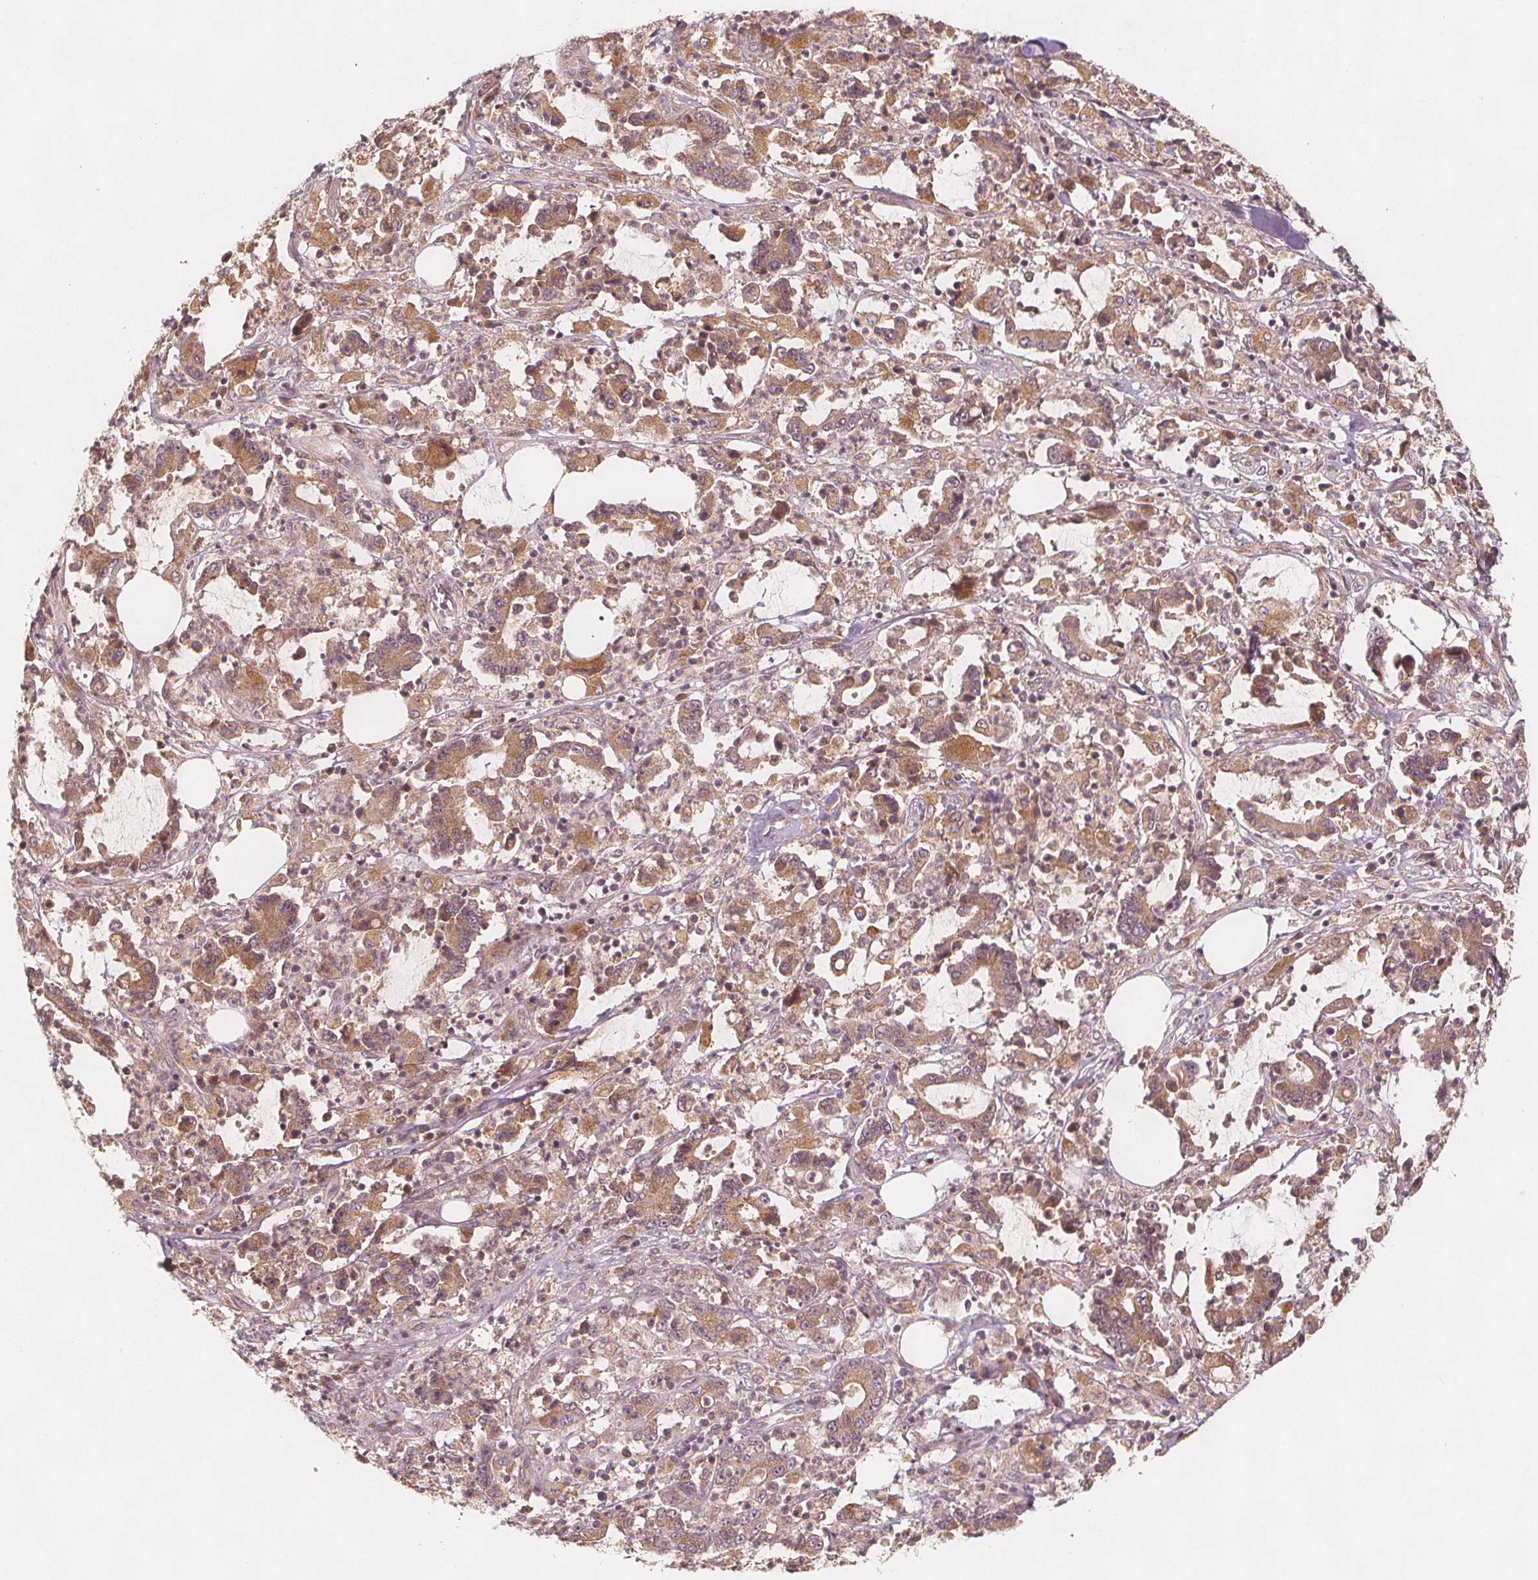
{"staining": {"intensity": "moderate", "quantity": ">75%", "location": "cytoplasmic/membranous"}, "tissue": "stomach cancer", "cell_type": "Tumor cells", "image_type": "cancer", "snomed": [{"axis": "morphology", "description": "Adenocarcinoma, NOS"}, {"axis": "topography", "description": "Stomach, upper"}], "caption": "Immunohistochemistry (IHC) photomicrograph of human stomach cancer stained for a protein (brown), which demonstrates medium levels of moderate cytoplasmic/membranous positivity in approximately >75% of tumor cells.", "gene": "NCSTN", "patient": {"sex": "male", "age": 68}}